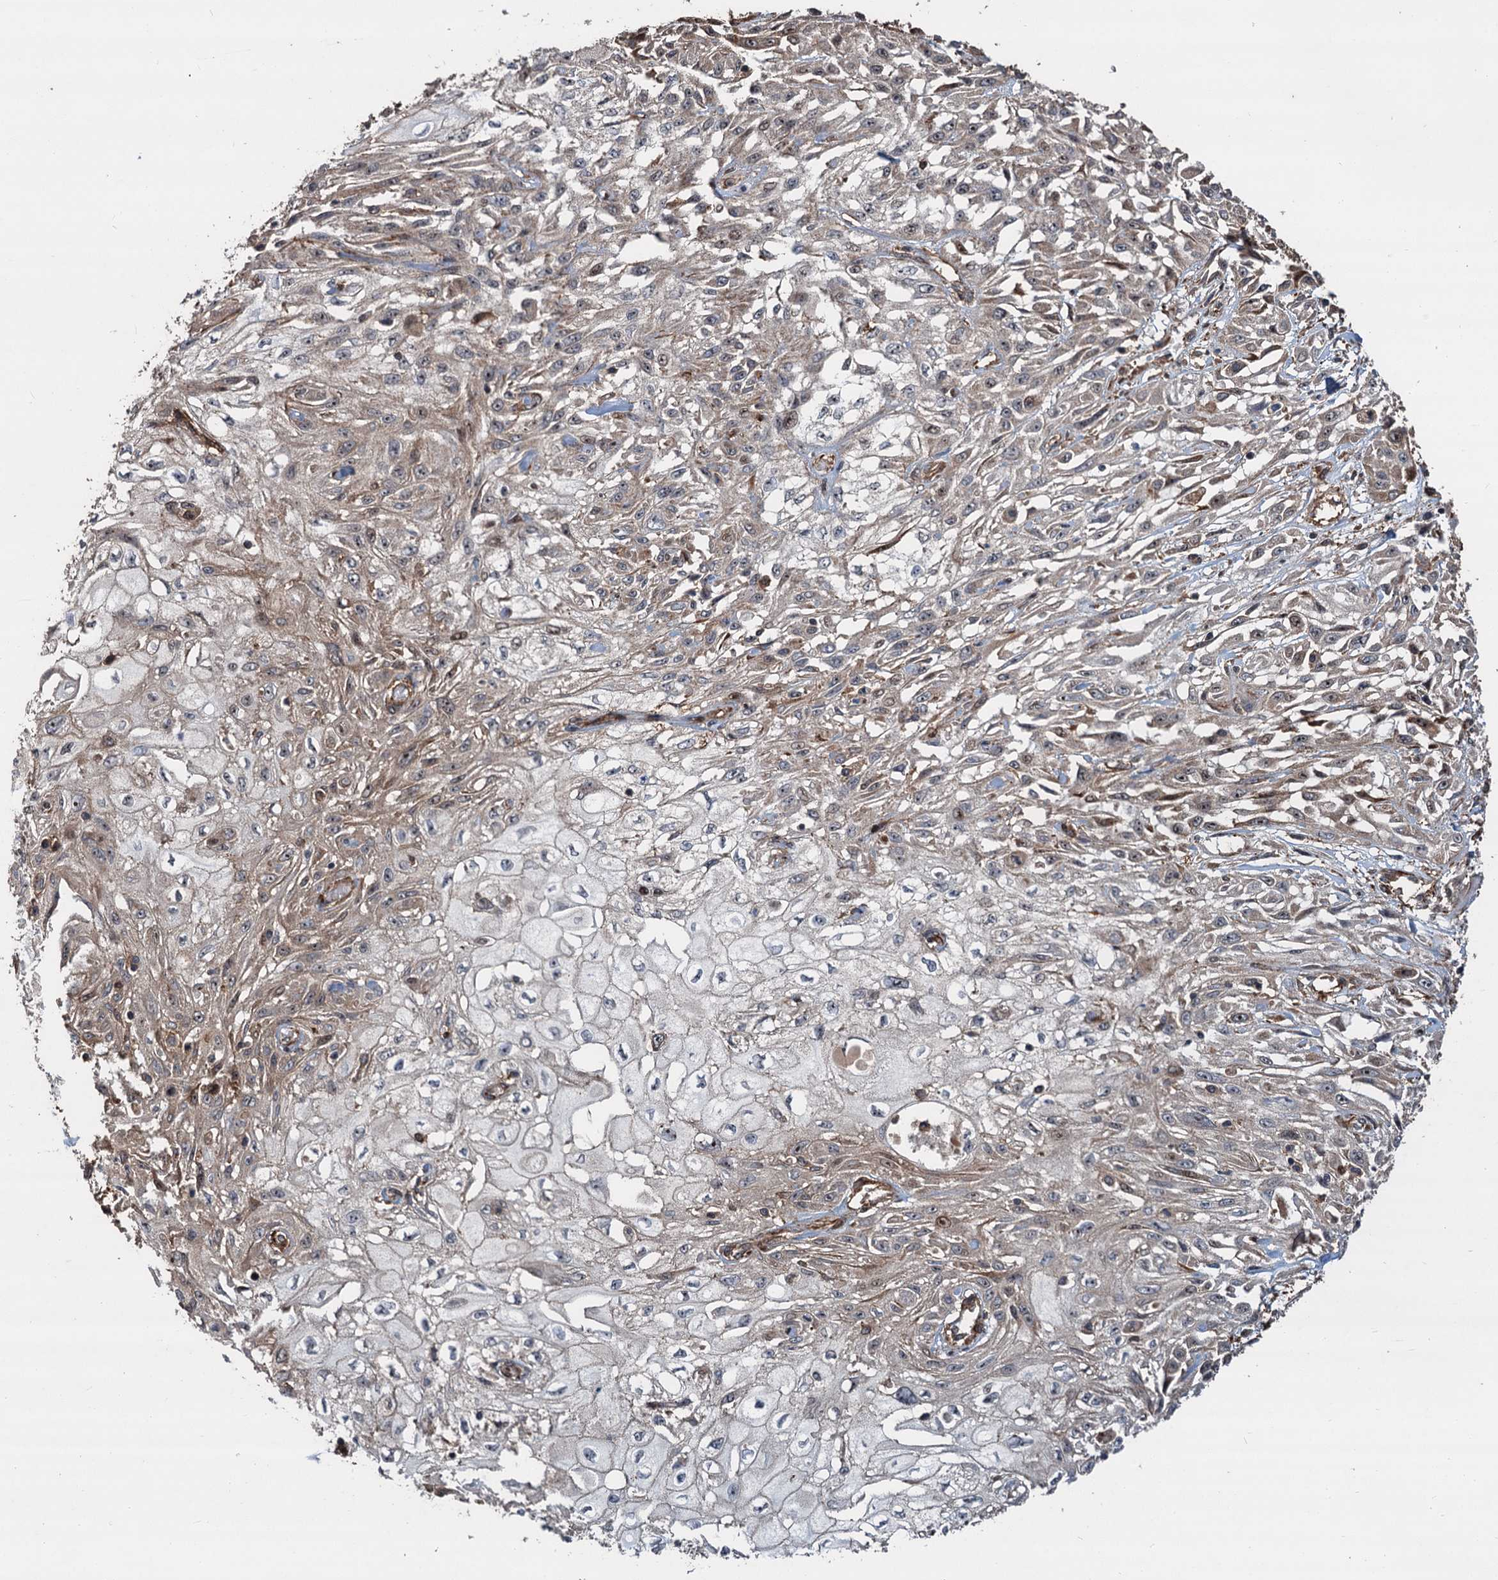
{"staining": {"intensity": "weak", "quantity": "<25%", "location": "nuclear"}, "tissue": "skin cancer", "cell_type": "Tumor cells", "image_type": "cancer", "snomed": [{"axis": "morphology", "description": "Squamous cell carcinoma, NOS"}, {"axis": "morphology", "description": "Squamous cell carcinoma, metastatic, NOS"}, {"axis": "topography", "description": "Skin"}, {"axis": "topography", "description": "Lymph node"}], "caption": "Skin cancer (metastatic squamous cell carcinoma) was stained to show a protein in brown. There is no significant staining in tumor cells.", "gene": "TMA16", "patient": {"sex": "male", "age": 75}}